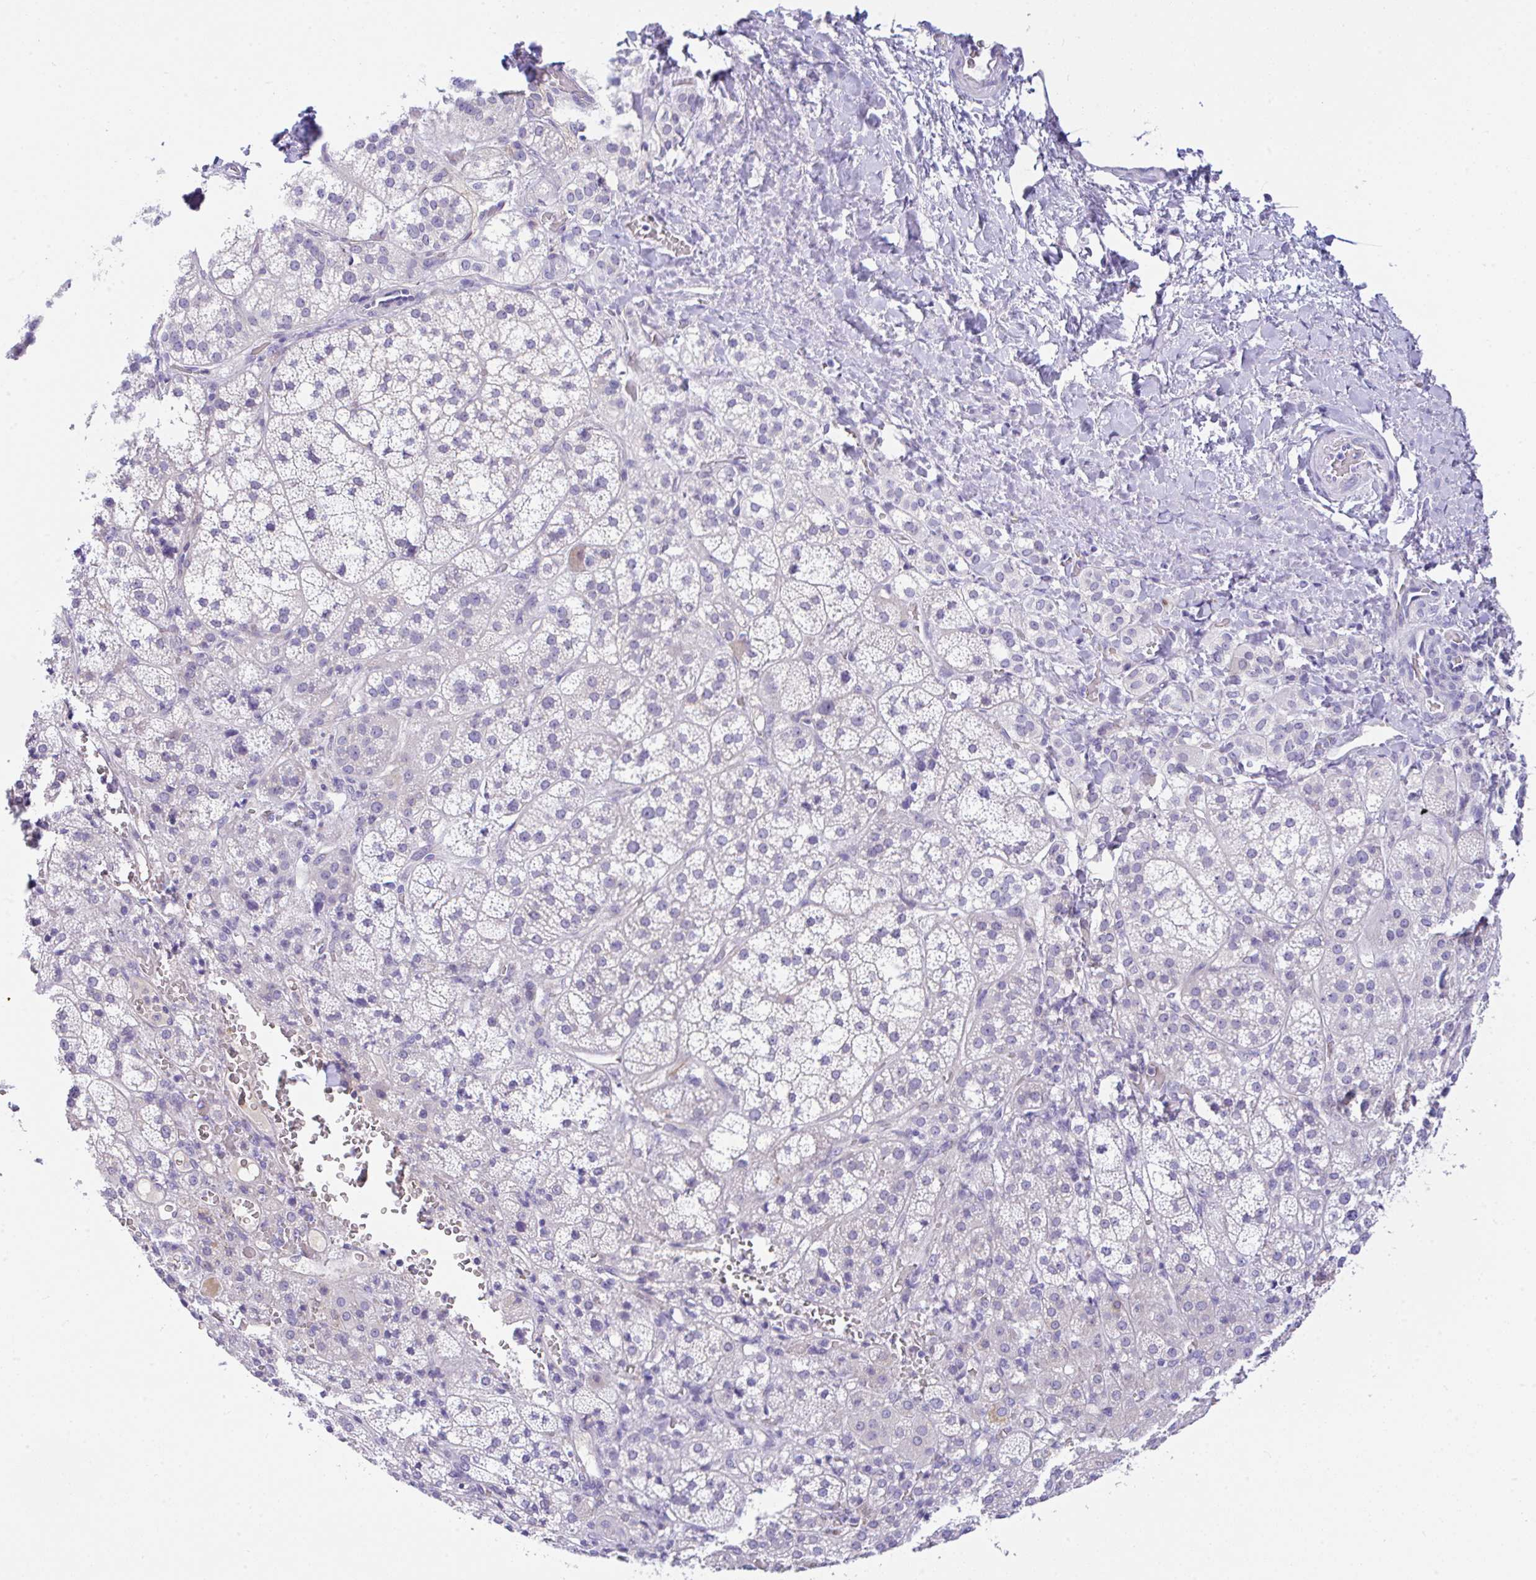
{"staining": {"intensity": "negative", "quantity": "none", "location": "none"}, "tissue": "adrenal gland", "cell_type": "Glandular cells", "image_type": "normal", "snomed": [{"axis": "morphology", "description": "Normal tissue, NOS"}, {"axis": "topography", "description": "Adrenal gland"}], "caption": "IHC of benign adrenal gland exhibits no staining in glandular cells.", "gene": "SERPINE3", "patient": {"sex": "female", "age": 60}}